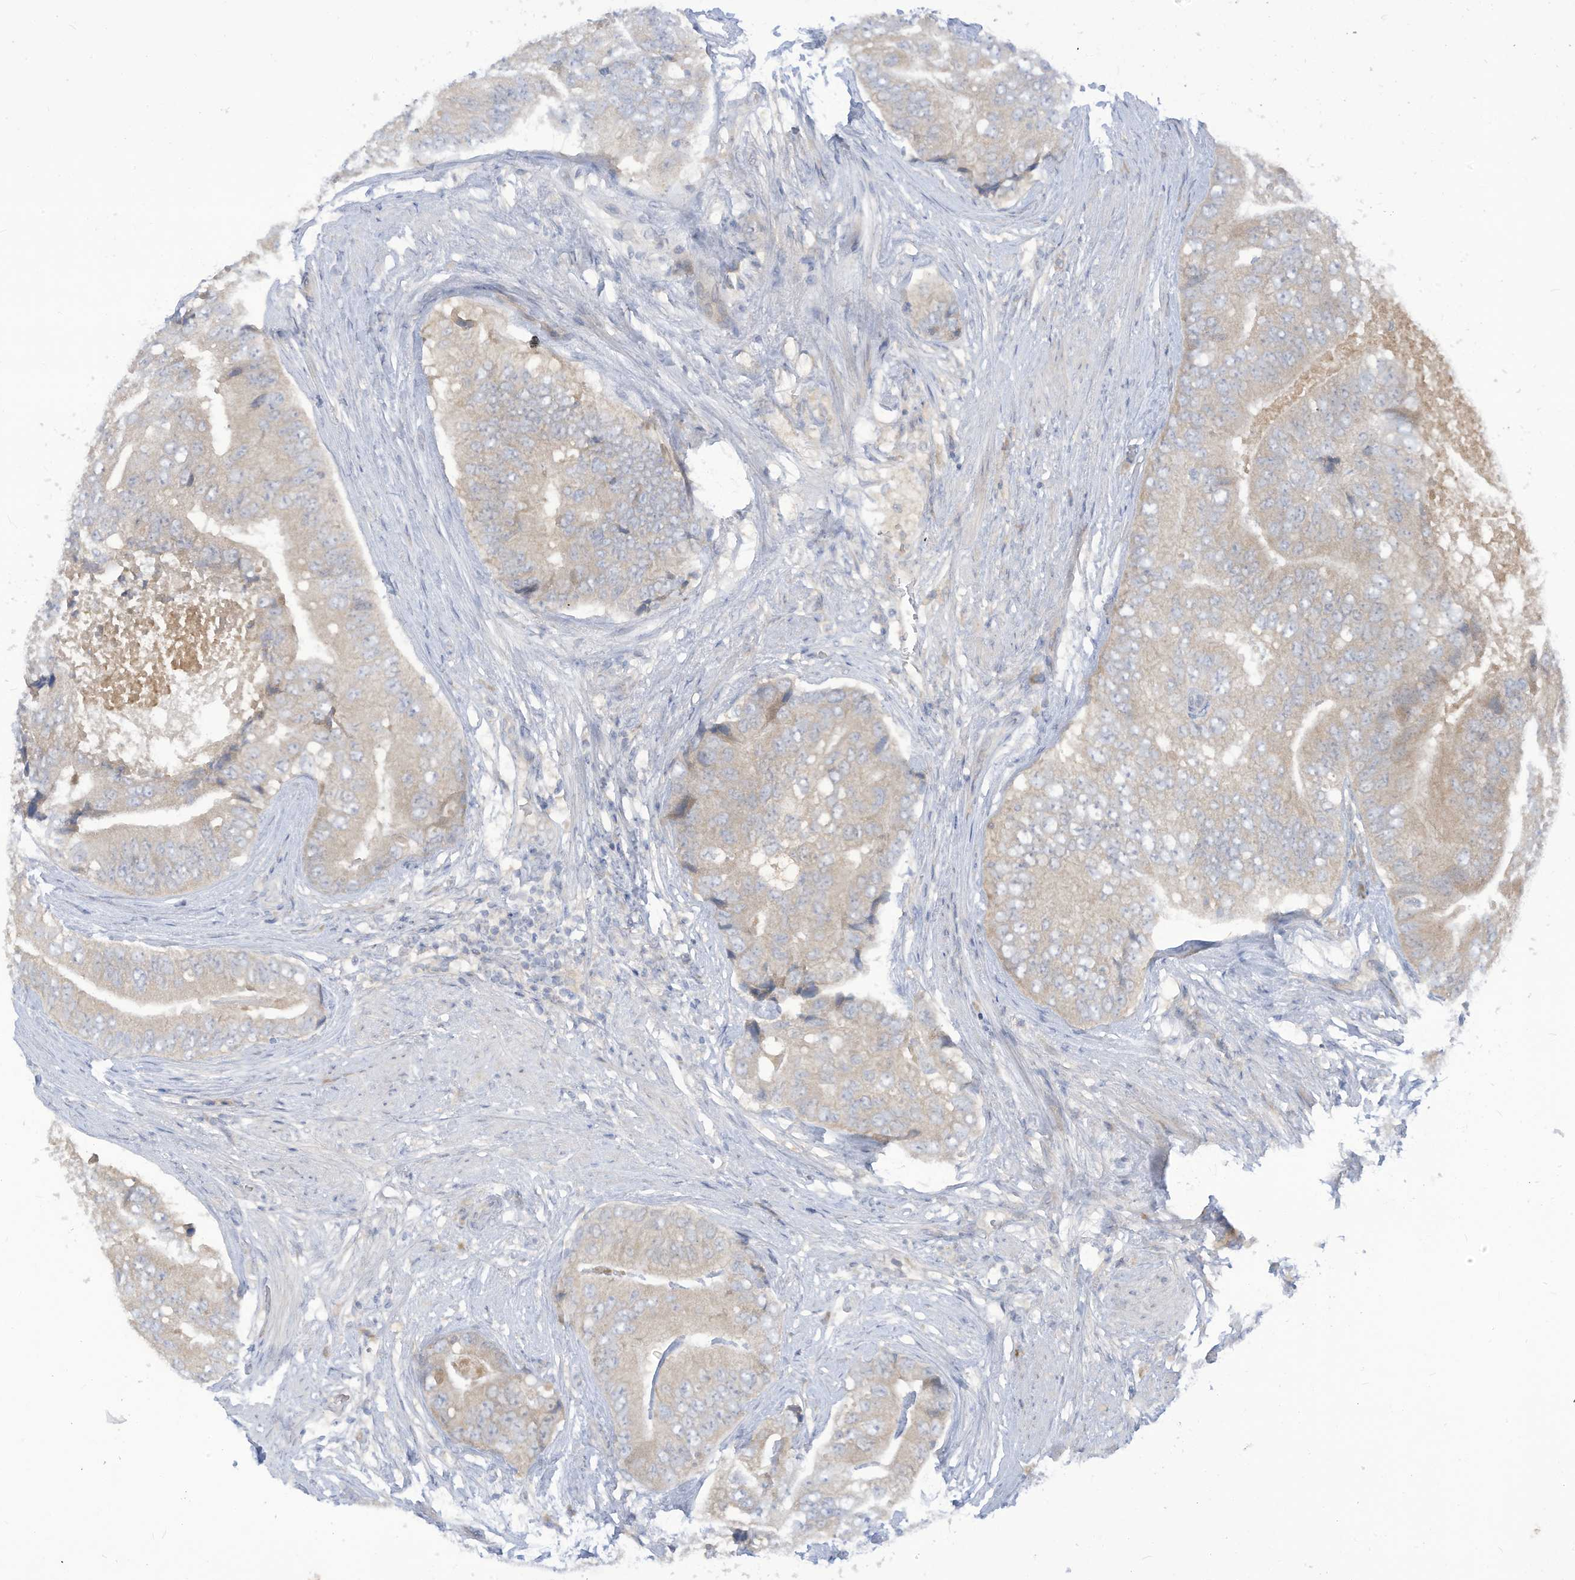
{"staining": {"intensity": "negative", "quantity": "none", "location": "none"}, "tissue": "prostate cancer", "cell_type": "Tumor cells", "image_type": "cancer", "snomed": [{"axis": "morphology", "description": "Adenocarcinoma, High grade"}, {"axis": "topography", "description": "Prostate"}], "caption": "This is an immunohistochemistry (IHC) micrograph of human prostate cancer (adenocarcinoma (high-grade)). There is no staining in tumor cells.", "gene": "LRRN2", "patient": {"sex": "male", "age": 70}}